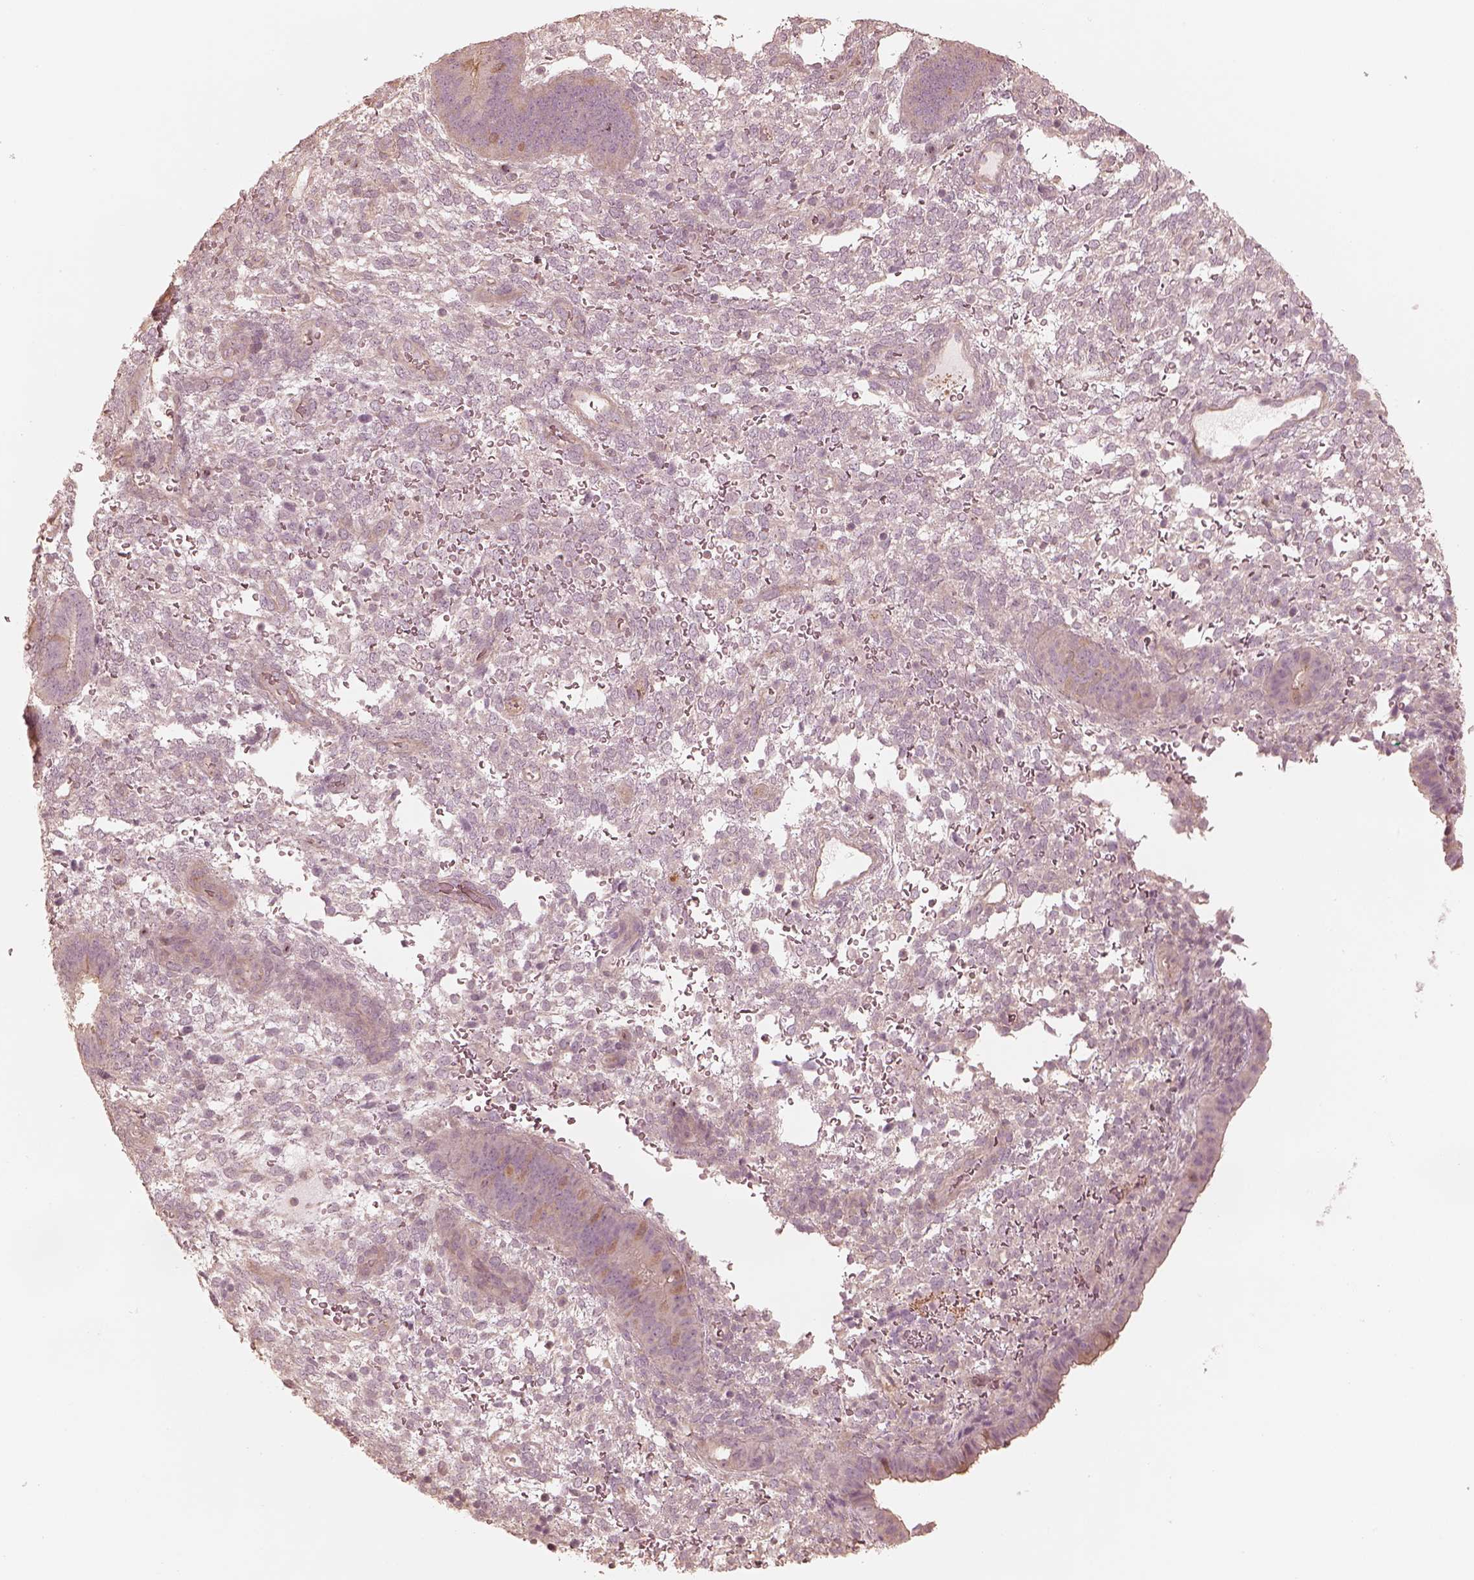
{"staining": {"intensity": "negative", "quantity": "none", "location": "none"}, "tissue": "endometrium", "cell_type": "Cells in endometrial stroma", "image_type": "normal", "snomed": [{"axis": "morphology", "description": "Normal tissue, NOS"}, {"axis": "topography", "description": "Endometrium"}], "caption": "DAB (3,3'-diaminobenzidine) immunohistochemical staining of unremarkable endometrium displays no significant expression in cells in endometrial stroma. (DAB IHC visualized using brightfield microscopy, high magnification).", "gene": "KIF5C", "patient": {"sex": "female", "age": 39}}